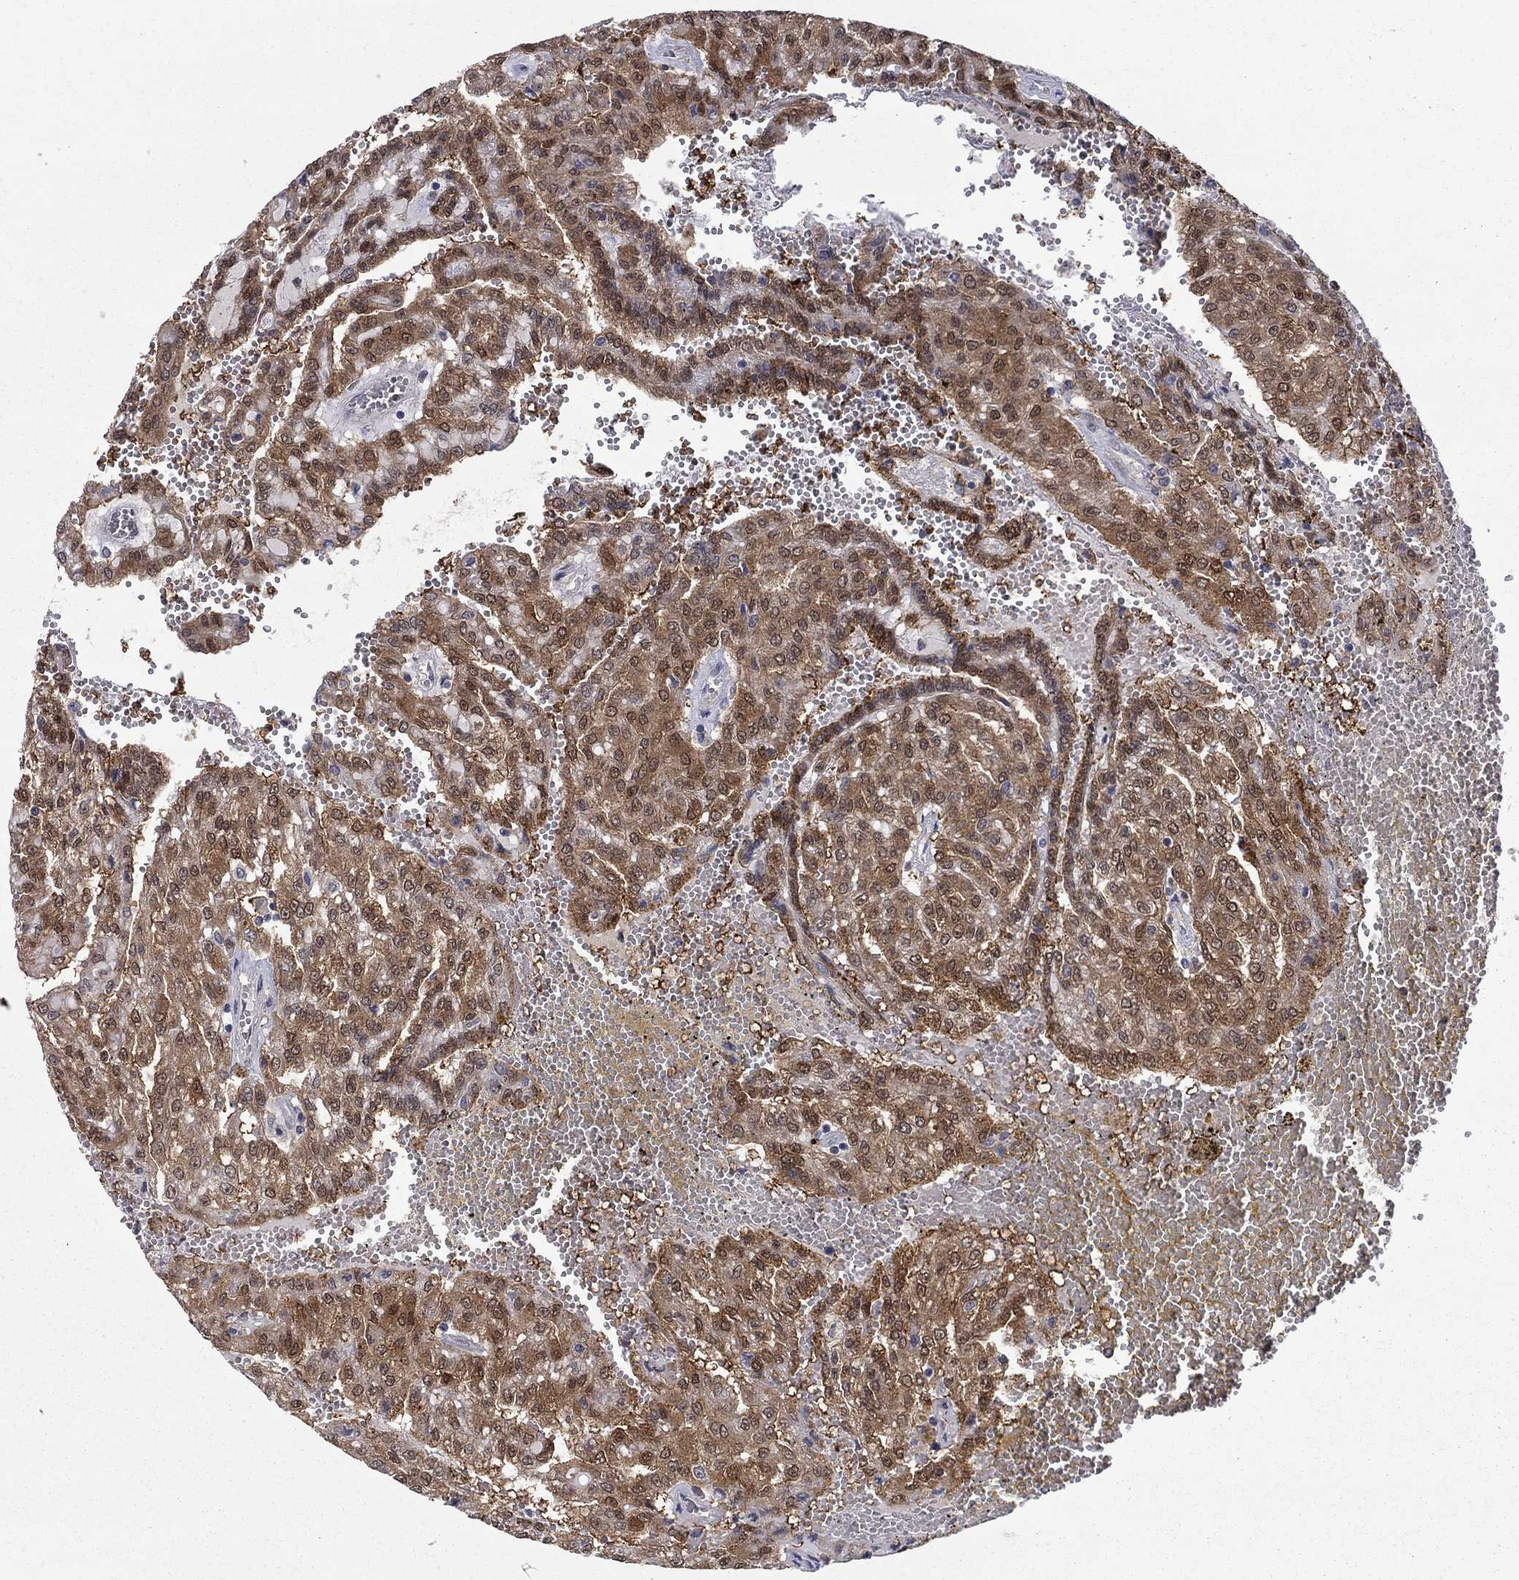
{"staining": {"intensity": "moderate", "quantity": ">75%", "location": "cytoplasmic/membranous,nuclear"}, "tissue": "renal cancer", "cell_type": "Tumor cells", "image_type": "cancer", "snomed": [{"axis": "morphology", "description": "Adenocarcinoma, NOS"}, {"axis": "topography", "description": "Kidney"}], "caption": "Immunohistochemistry (IHC) of human renal cancer (adenocarcinoma) shows medium levels of moderate cytoplasmic/membranous and nuclear staining in about >75% of tumor cells.", "gene": "CBR1", "patient": {"sex": "male", "age": 63}}